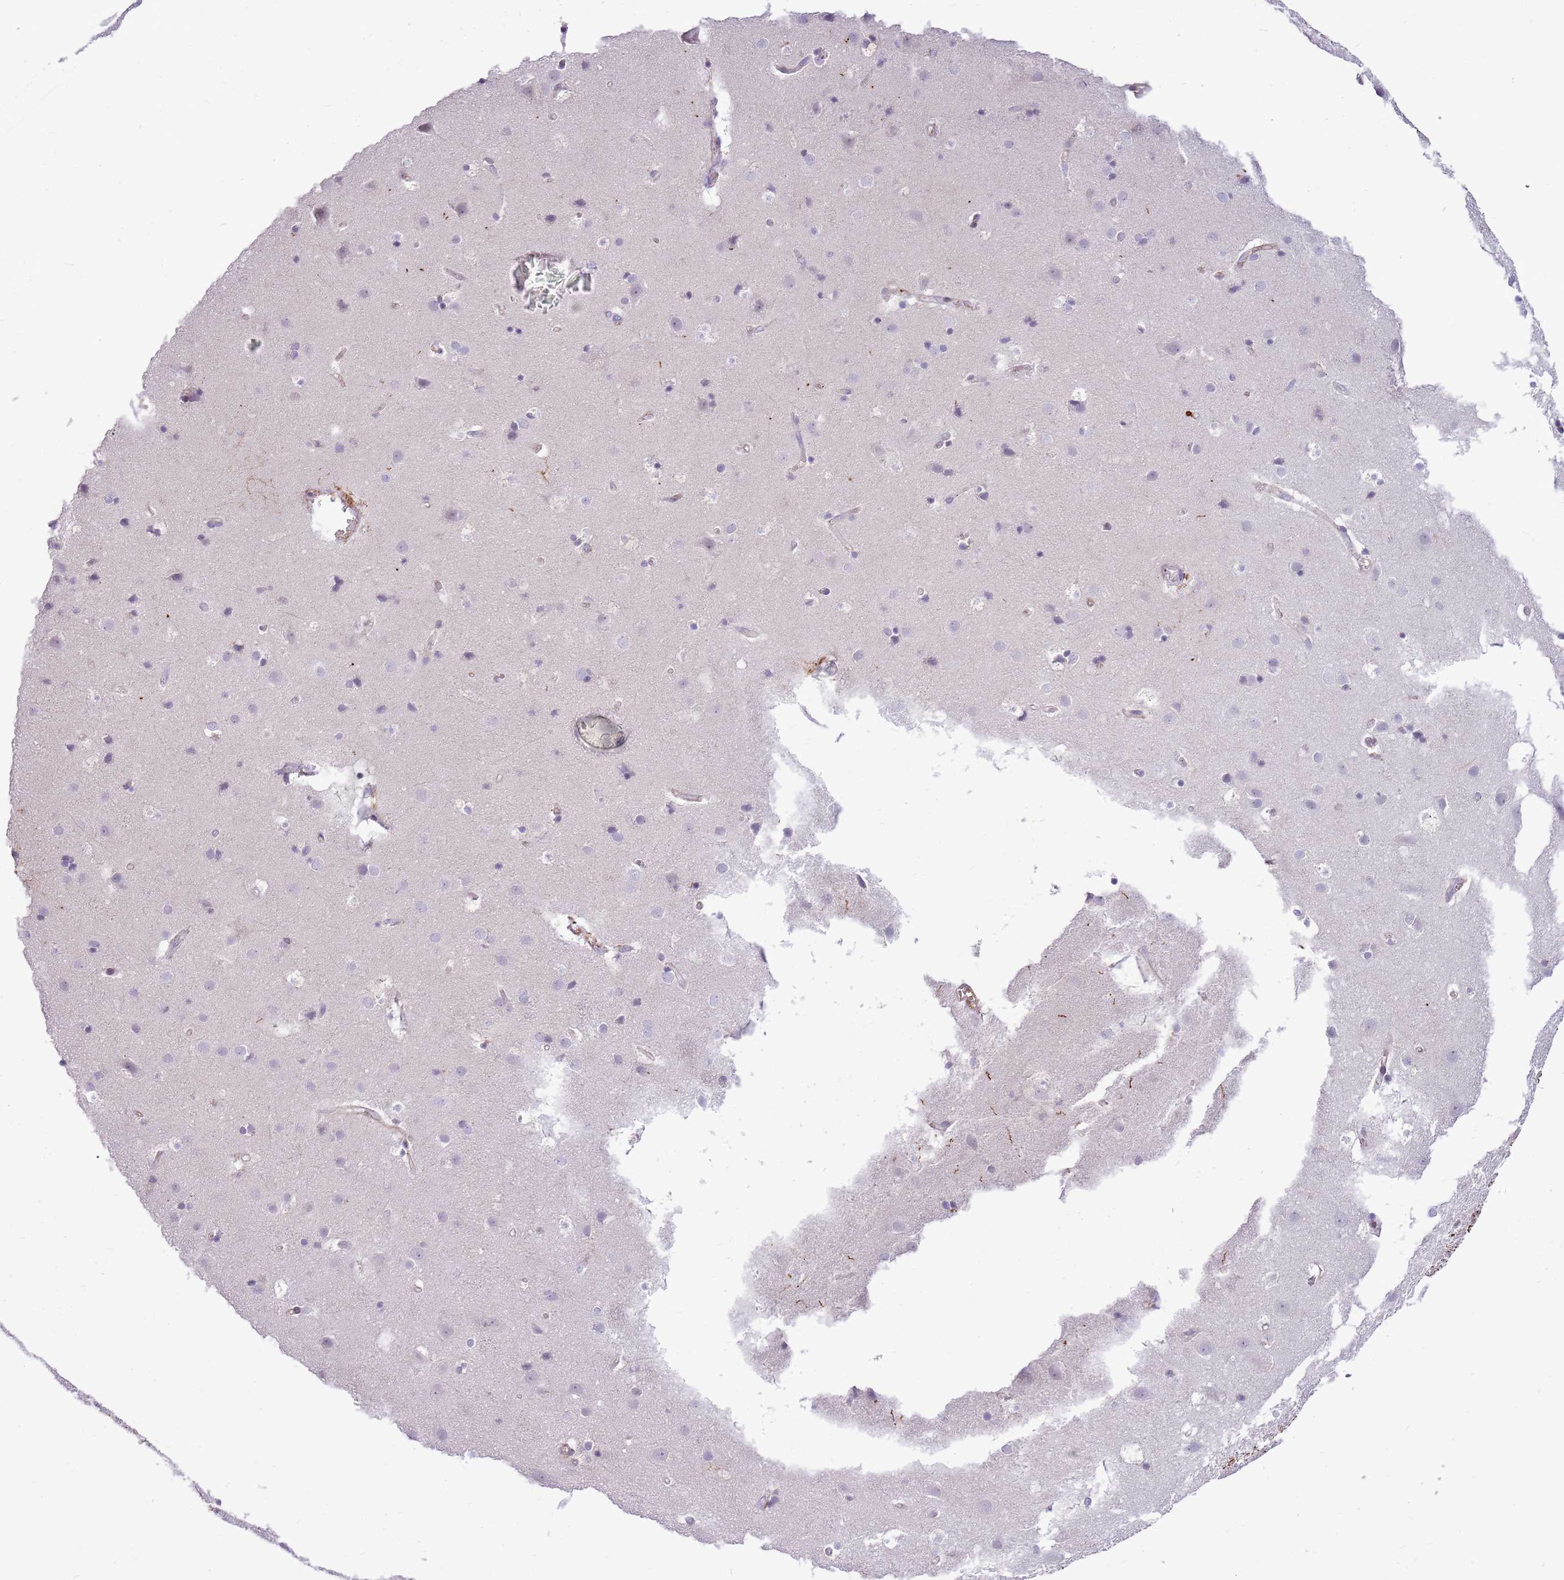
{"staining": {"intensity": "negative", "quantity": "none", "location": "none"}, "tissue": "cerebral cortex", "cell_type": "Endothelial cells", "image_type": "normal", "snomed": [{"axis": "morphology", "description": "Normal tissue, NOS"}, {"axis": "topography", "description": "Cerebral cortex"}], "caption": "Immunohistochemistry (IHC) photomicrograph of benign cerebral cortex: human cerebral cortex stained with DAB displays no significant protein staining in endothelial cells. Nuclei are stained in blue.", "gene": "PCNX1", "patient": {"sex": "male", "age": 54}}